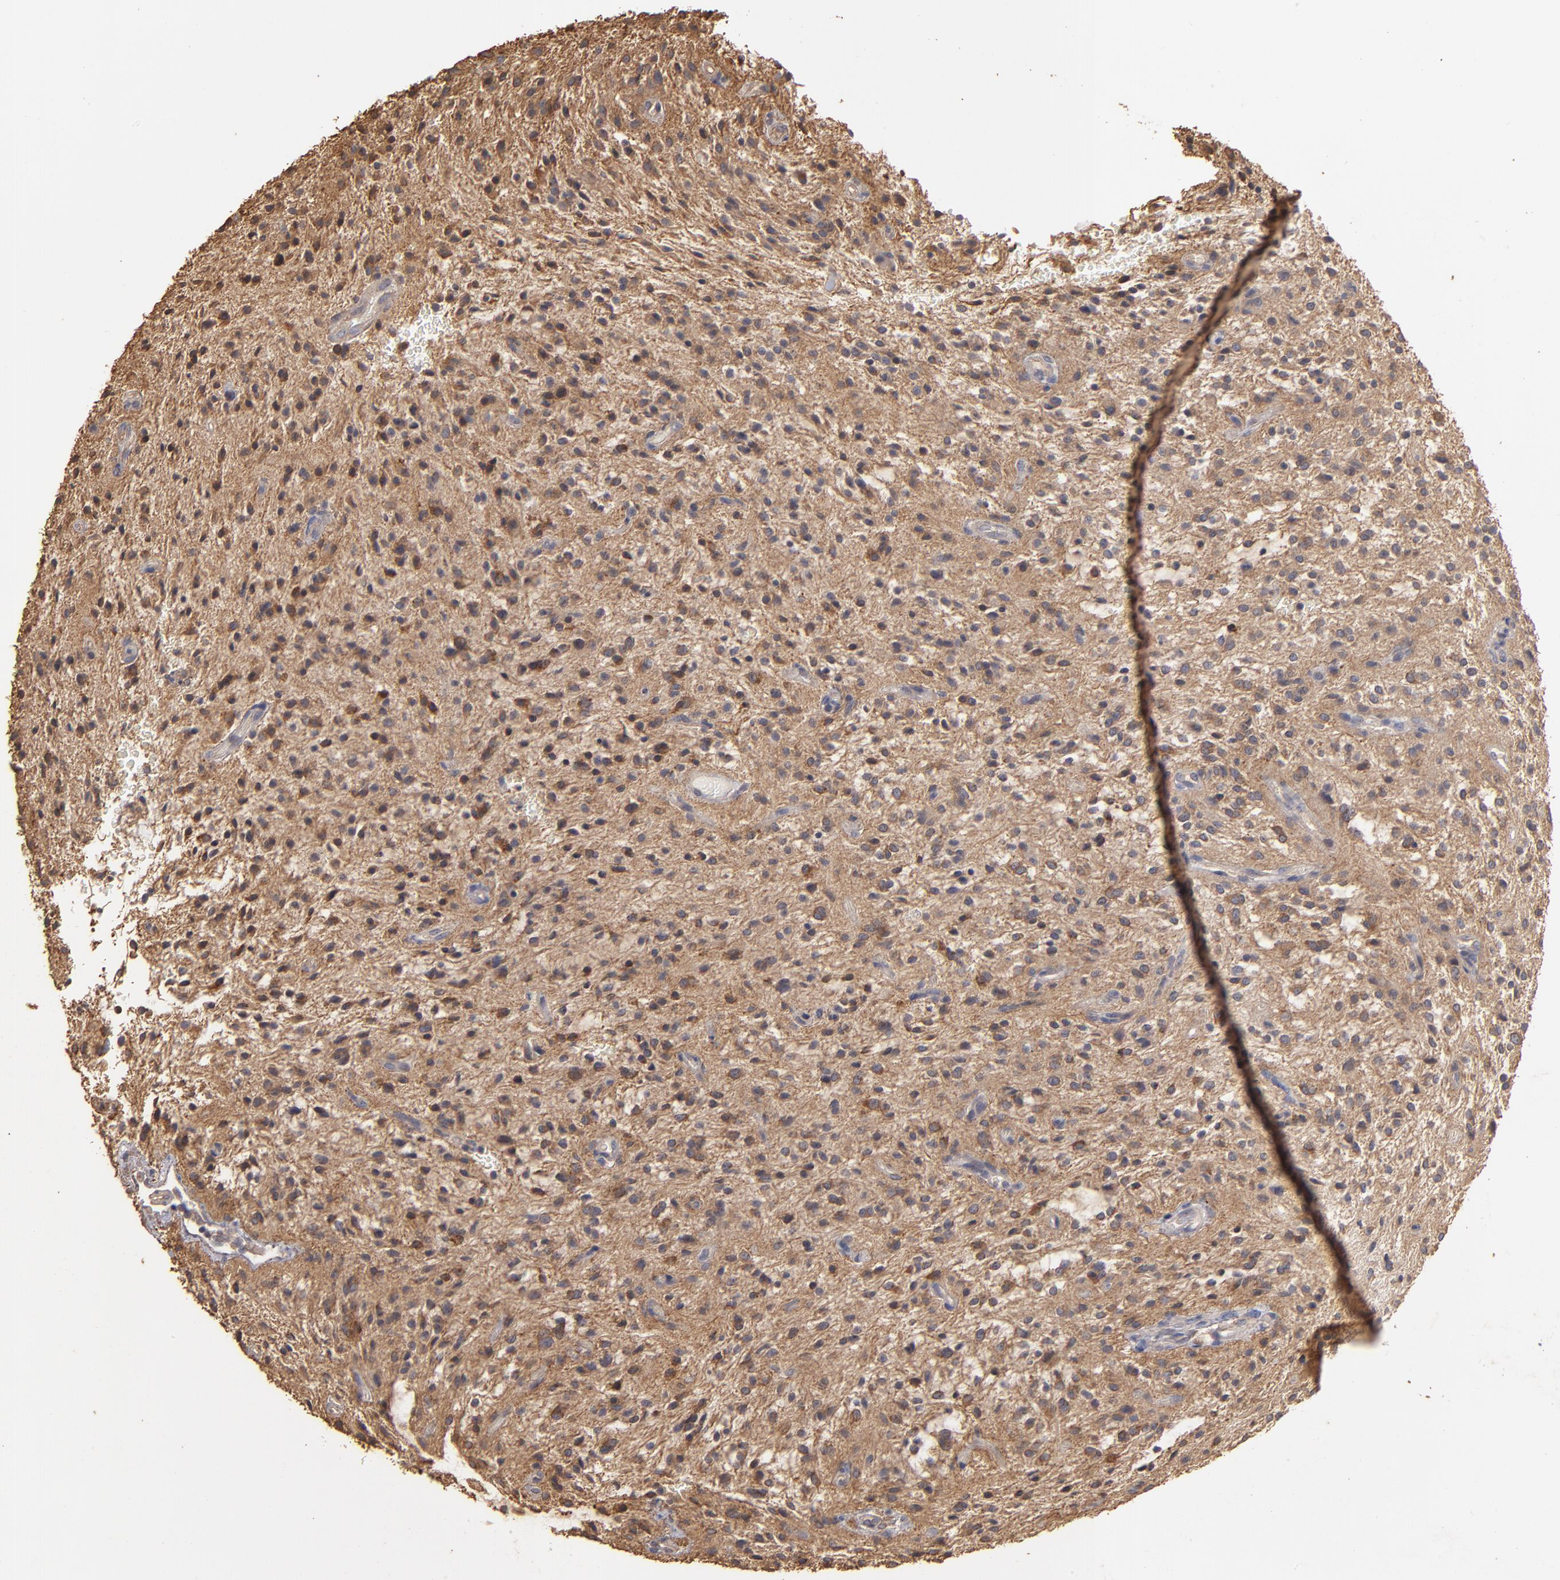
{"staining": {"intensity": "moderate", "quantity": "25%-75%", "location": "cytoplasmic/membranous"}, "tissue": "glioma", "cell_type": "Tumor cells", "image_type": "cancer", "snomed": [{"axis": "morphology", "description": "Glioma, malignant, NOS"}, {"axis": "topography", "description": "Cerebellum"}], "caption": "The immunohistochemical stain highlights moderate cytoplasmic/membranous staining in tumor cells of glioma (malignant) tissue.", "gene": "DMD", "patient": {"sex": "female", "age": 10}}